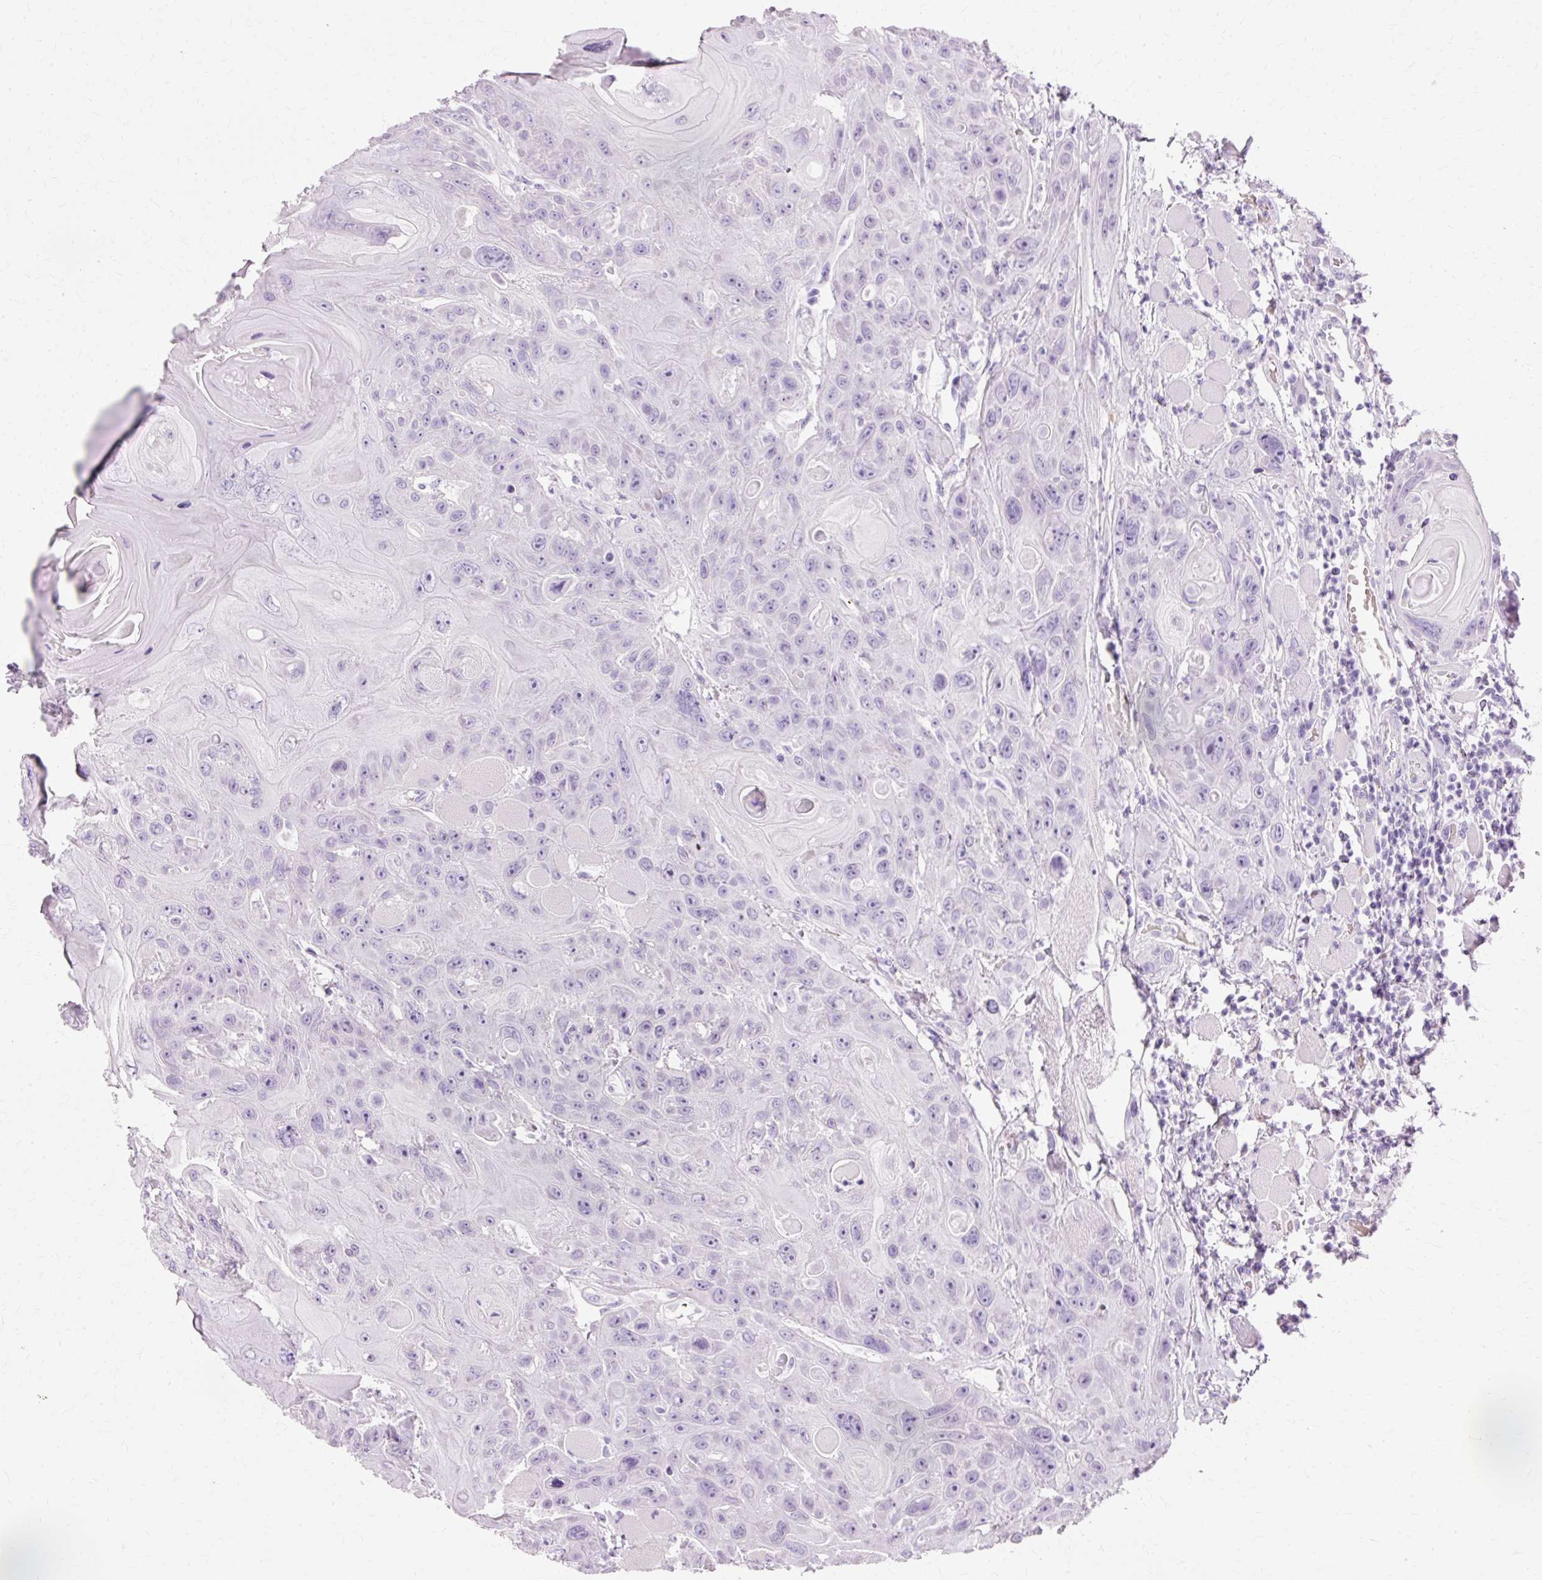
{"staining": {"intensity": "negative", "quantity": "none", "location": "none"}, "tissue": "head and neck cancer", "cell_type": "Tumor cells", "image_type": "cancer", "snomed": [{"axis": "morphology", "description": "Squamous cell carcinoma, NOS"}, {"axis": "topography", "description": "Head-Neck"}], "caption": "Tumor cells are negative for brown protein staining in head and neck cancer. Brightfield microscopy of immunohistochemistry (IHC) stained with DAB (3,3'-diaminobenzidine) (brown) and hematoxylin (blue), captured at high magnification.", "gene": "VN1R2", "patient": {"sex": "female", "age": 59}}